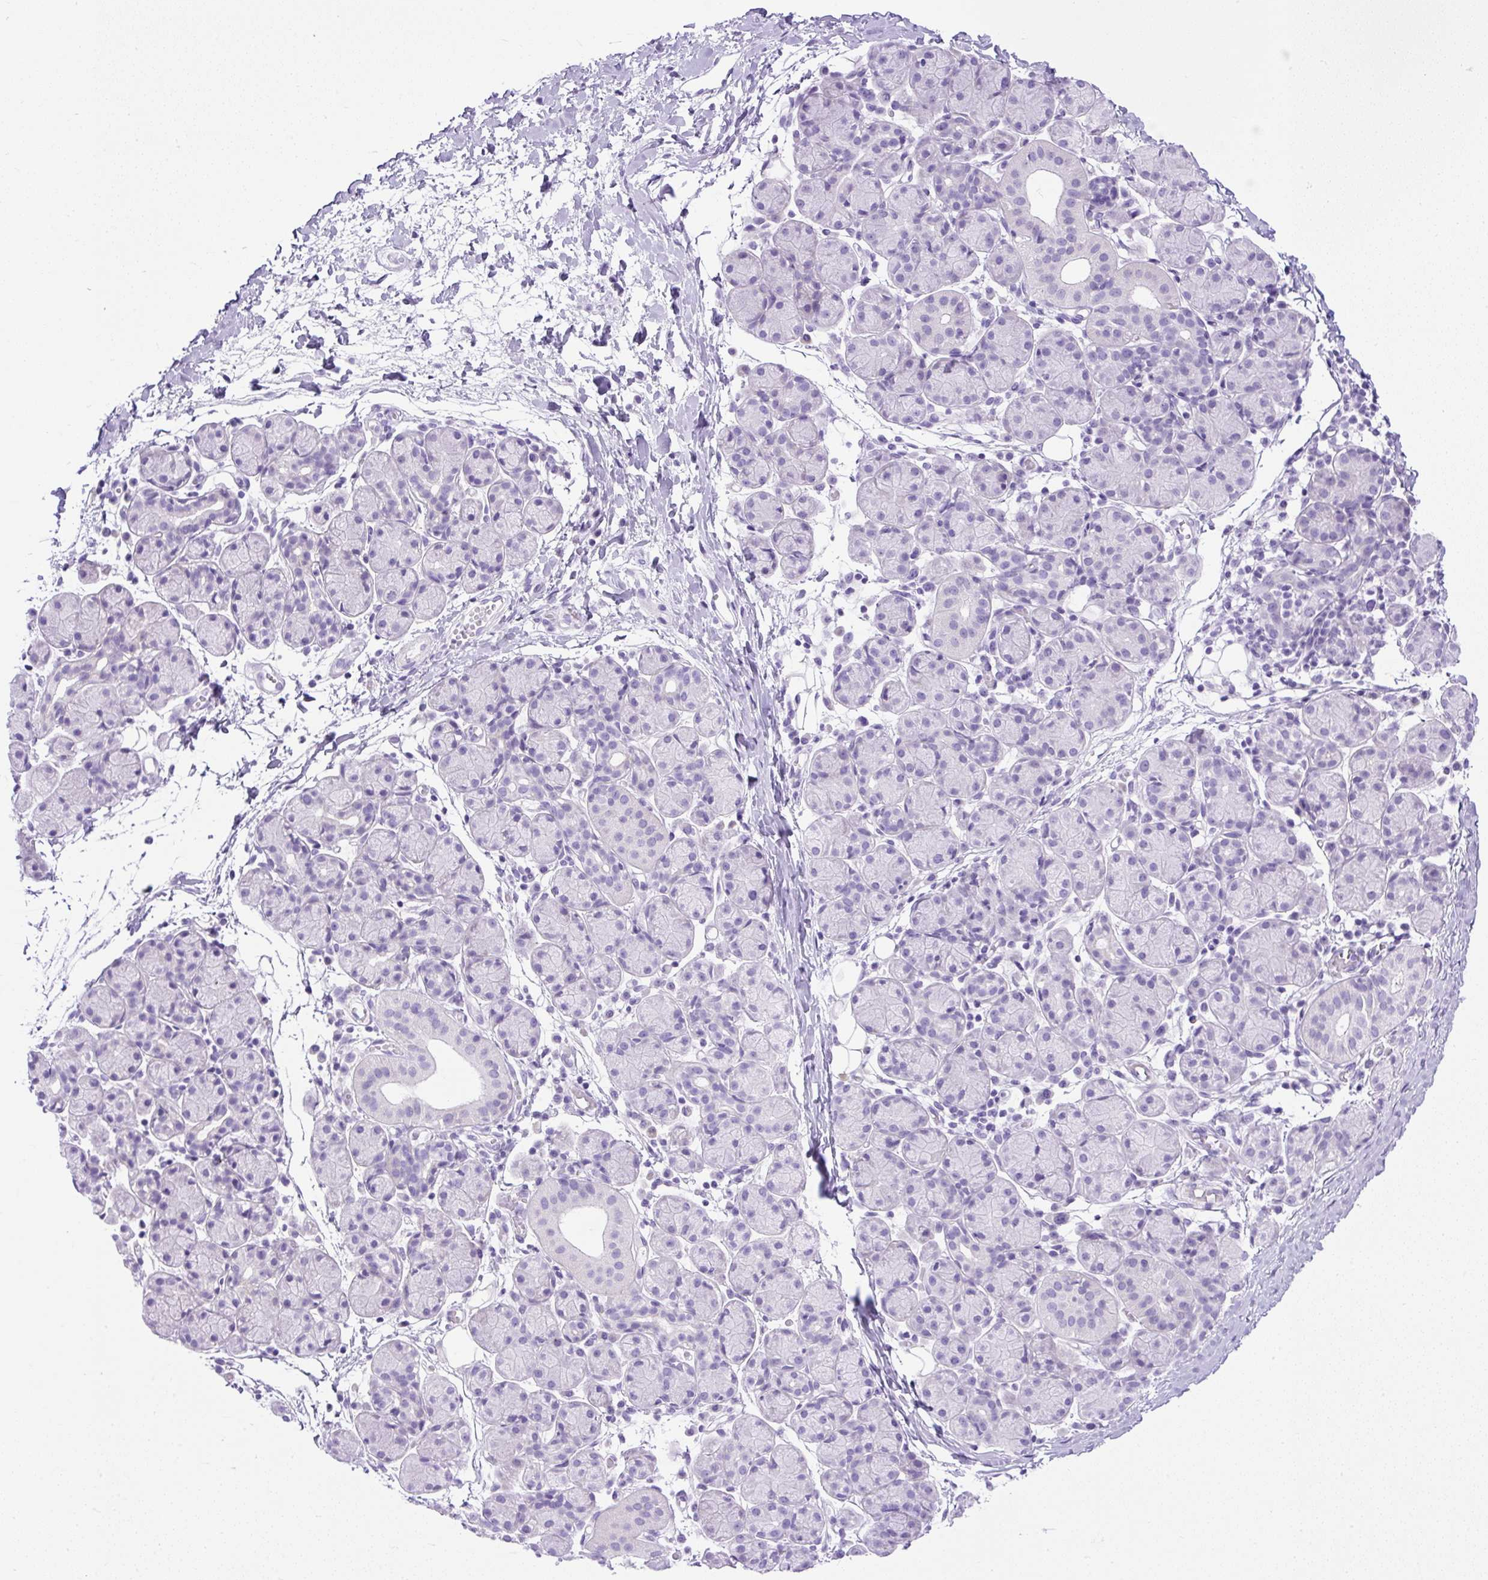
{"staining": {"intensity": "negative", "quantity": "none", "location": "none"}, "tissue": "salivary gland", "cell_type": "Glandular cells", "image_type": "normal", "snomed": [{"axis": "morphology", "description": "Normal tissue, NOS"}, {"axis": "morphology", "description": "Inflammation, NOS"}, {"axis": "topography", "description": "Lymph node"}, {"axis": "topography", "description": "Salivary gland"}], "caption": "Immunohistochemistry (IHC) photomicrograph of unremarkable salivary gland: human salivary gland stained with DAB (3,3'-diaminobenzidine) displays no significant protein expression in glandular cells. (DAB immunohistochemistry (IHC) with hematoxylin counter stain).", "gene": "UPP1", "patient": {"sex": "male", "age": 3}}